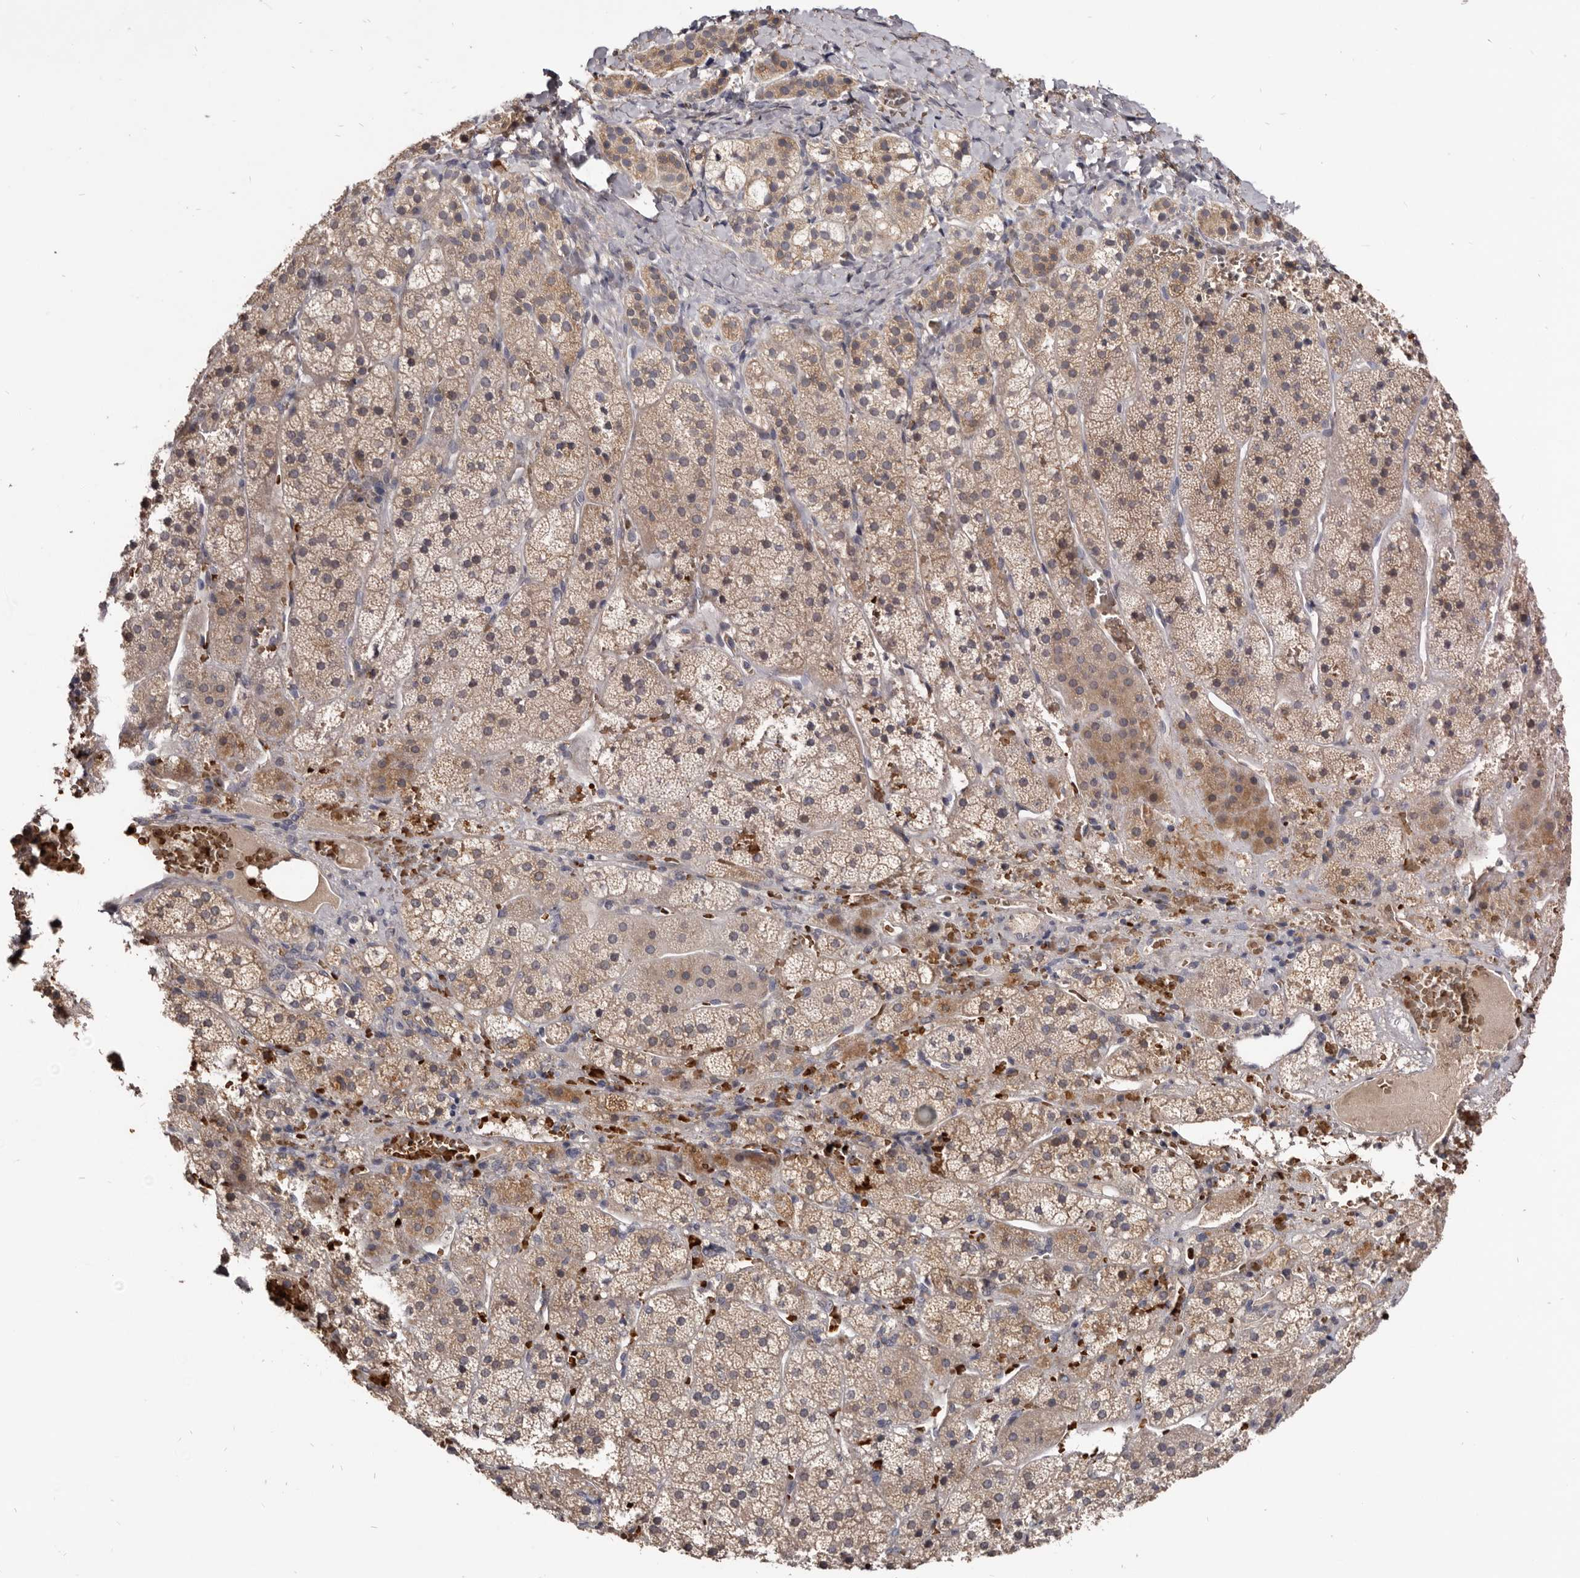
{"staining": {"intensity": "weak", "quantity": "25%-75%", "location": "cytoplasmic/membranous"}, "tissue": "adrenal gland", "cell_type": "Glandular cells", "image_type": "normal", "snomed": [{"axis": "morphology", "description": "Normal tissue, NOS"}, {"axis": "topography", "description": "Adrenal gland"}], "caption": "This micrograph shows IHC staining of normal adrenal gland, with low weak cytoplasmic/membranous positivity in approximately 25%-75% of glandular cells.", "gene": "NENF", "patient": {"sex": "female", "age": 44}}